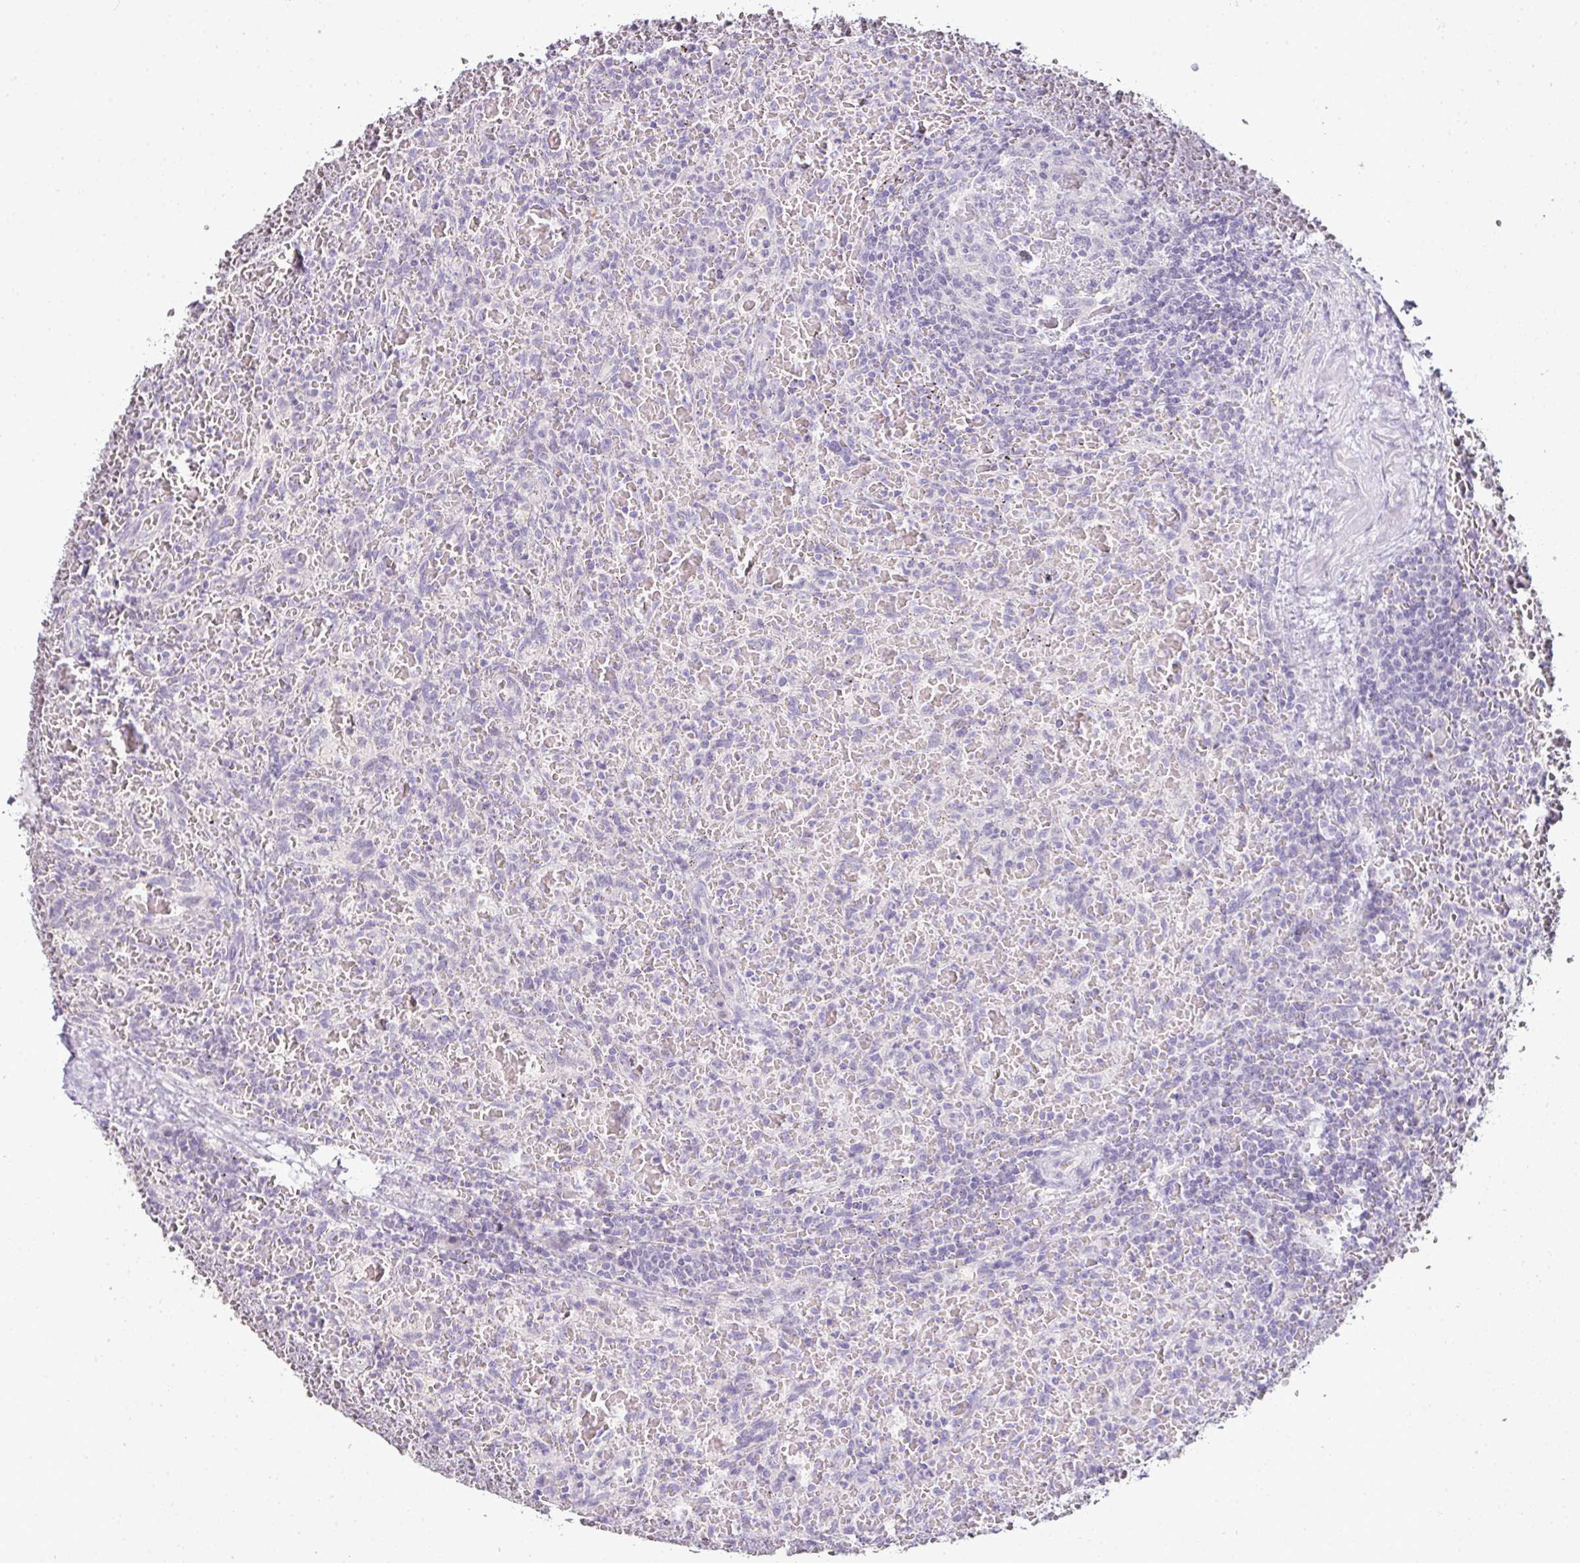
{"staining": {"intensity": "negative", "quantity": "none", "location": "none"}, "tissue": "lymphoma", "cell_type": "Tumor cells", "image_type": "cancer", "snomed": [{"axis": "morphology", "description": "Malignant lymphoma, non-Hodgkin's type, Low grade"}, {"axis": "topography", "description": "Spleen"}], "caption": "Tumor cells are negative for brown protein staining in lymphoma. Brightfield microscopy of IHC stained with DAB (brown) and hematoxylin (blue), captured at high magnification.", "gene": "CMPK1", "patient": {"sex": "female", "age": 64}}